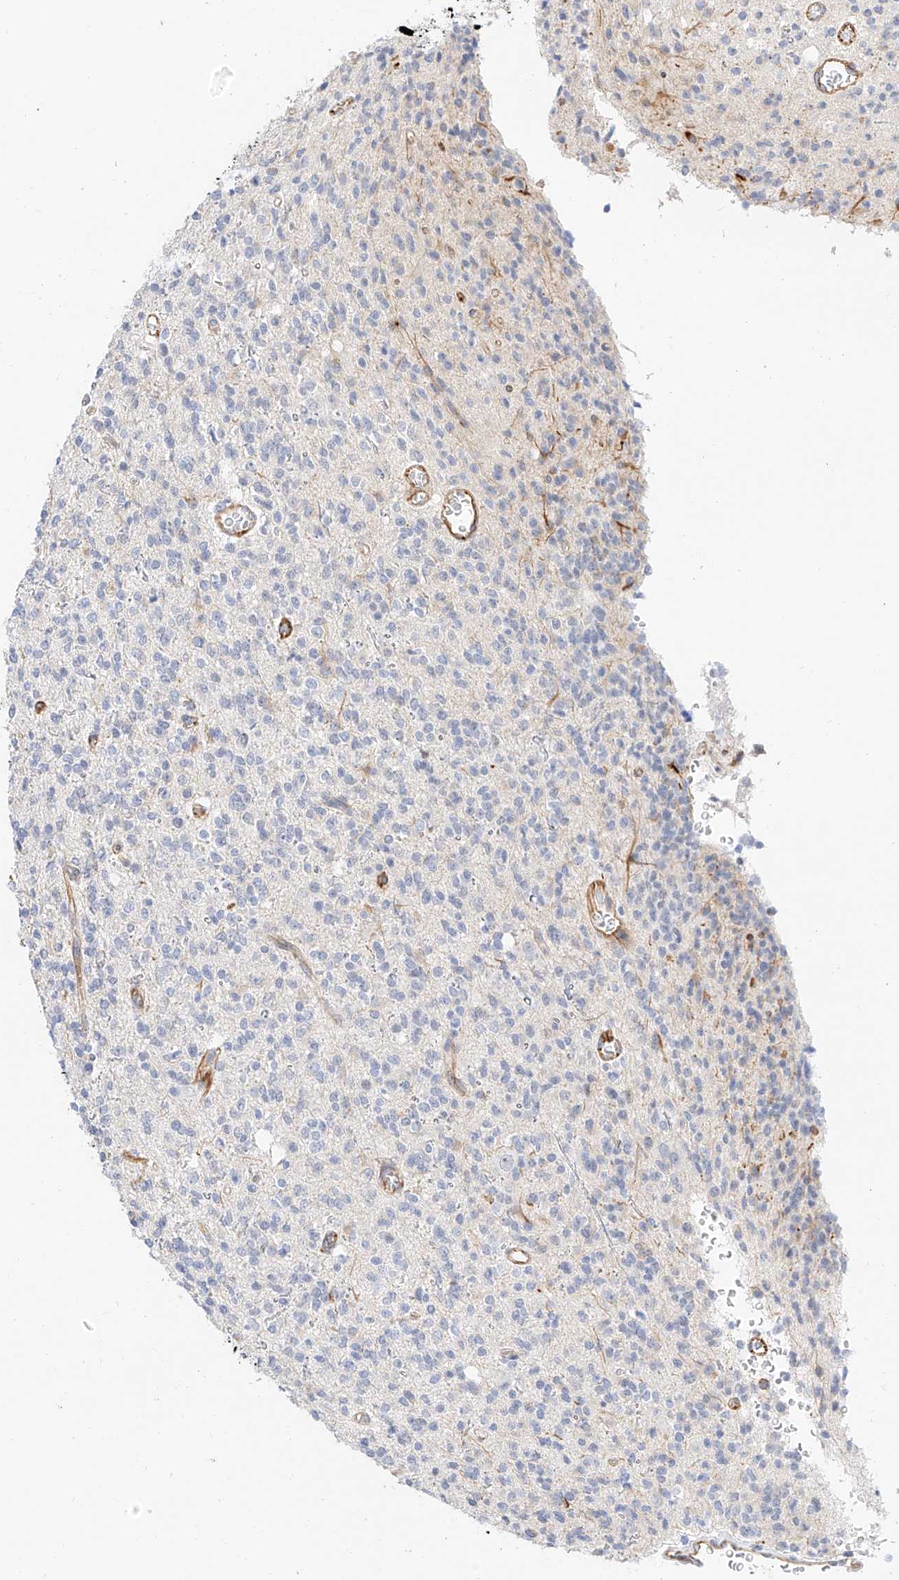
{"staining": {"intensity": "negative", "quantity": "none", "location": "none"}, "tissue": "glioma", "cell_type": "Tumor cells", "image_type": "cancer", "snomed": [{"axis": "morphology", "description": "Glioma, malignant, High grade"}, {"axis": "topography", "description": "Brain"}], "caption": "The immunohistochemistry micrograph has no significant staining in tumor cells of malignant glioma (high-grade) tissue.", "gene": "CDCP2", "patient": {"sex": "male", "age": 34}}